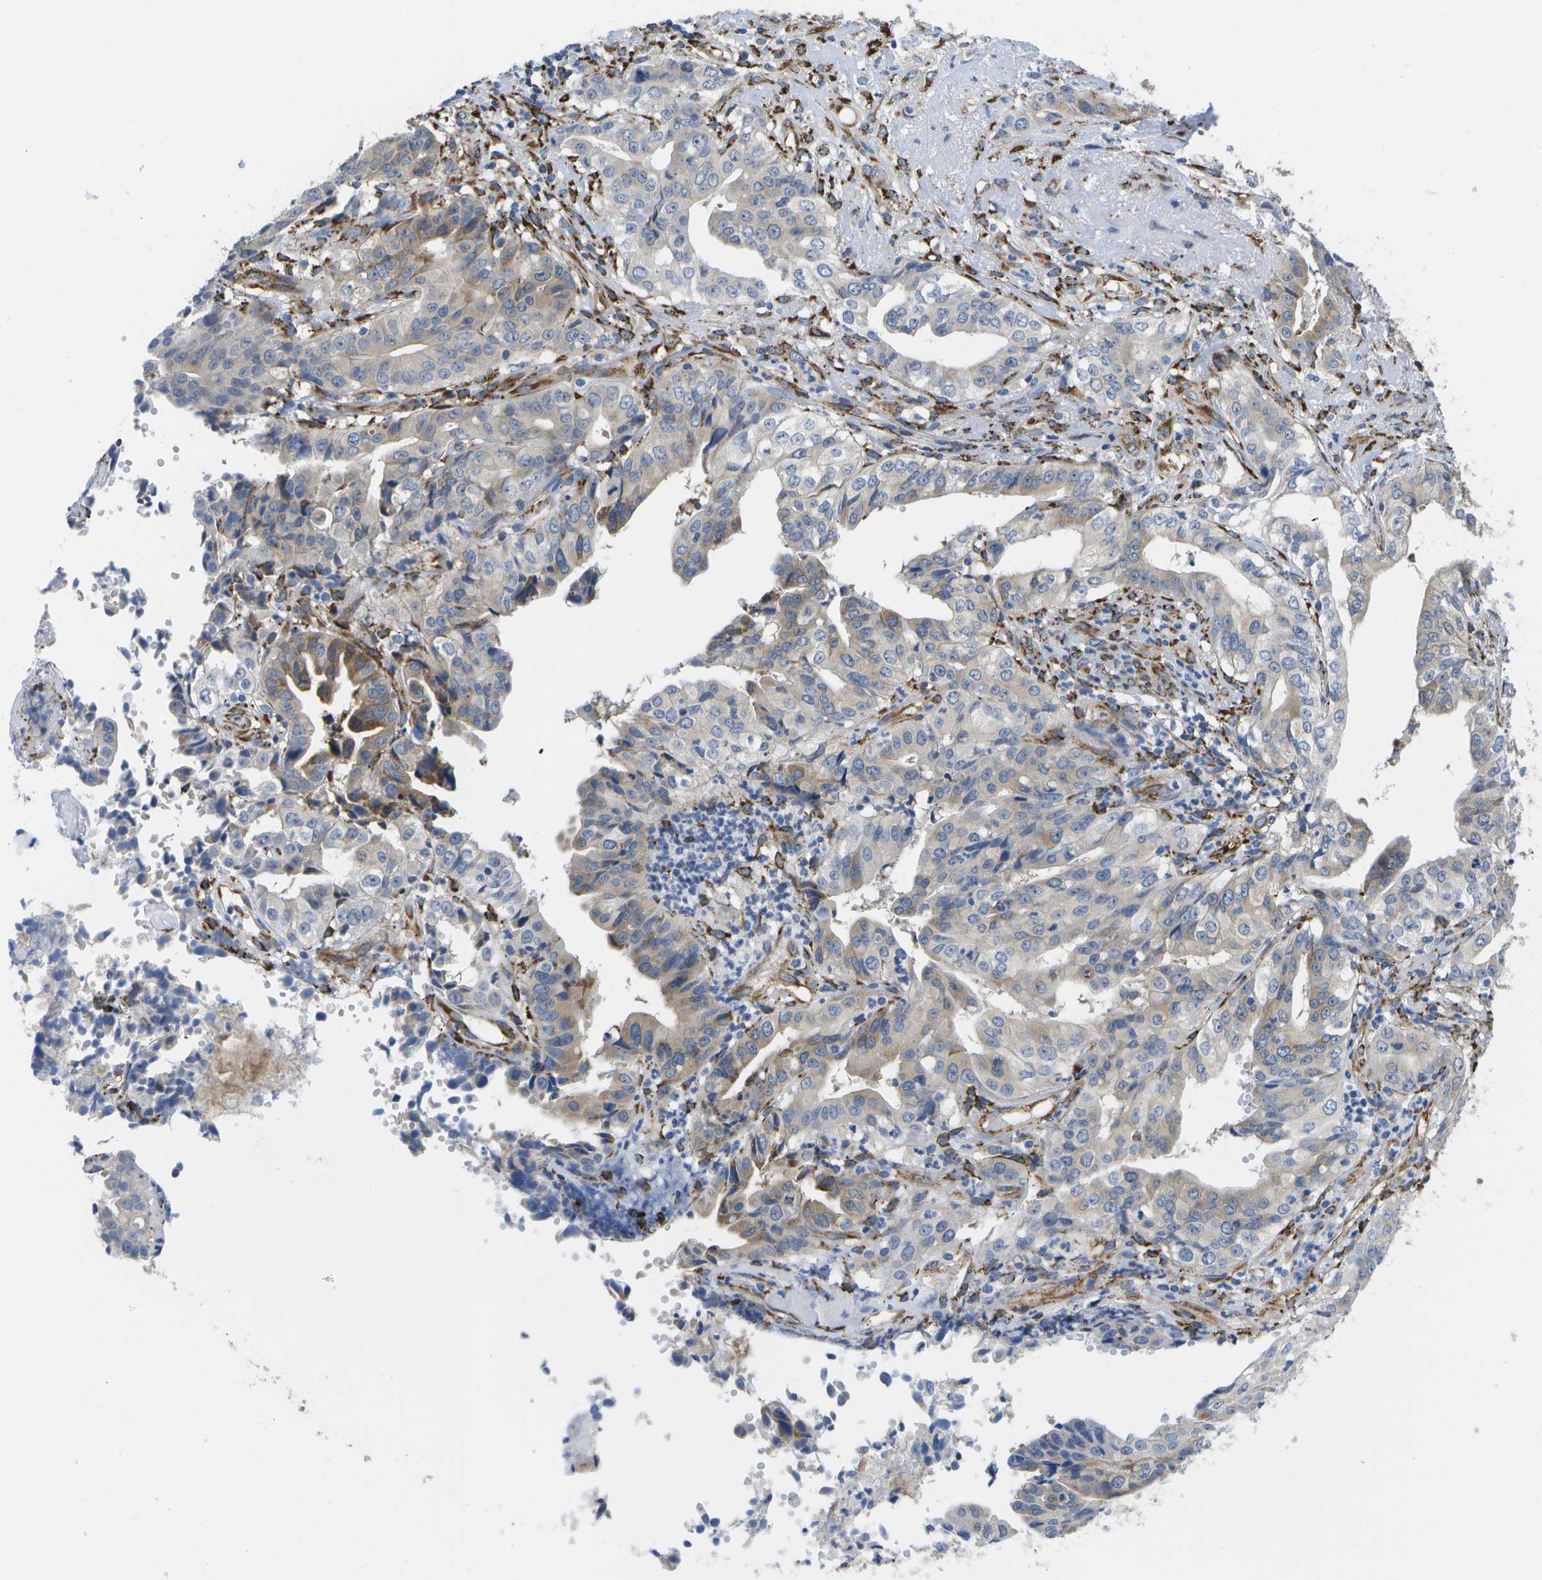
{"staining": {"intensity": "moderate", "quantity": "<25%", "location": "cytoplasmic/membranous"}, "tissue": "liver cancer", "cell_type": "Tumor cells", "image_type": "cancer", "snomed": [{"axis": "morphology", "description": "Cholangiocarcinoma"}, {"axis": "topography", "description": "Liver"}], "caption": "Cholangiocarcinoma (liver) stained with DAB immunohistochemistry displays low levels of moderate cytoplasmic/membranous expression in about <25% of tumor cells. (IHC, brightfield microscopy, high magnification).", "gene": "ZDHHC17", "patient": {"sex": "female", "age": 61}}